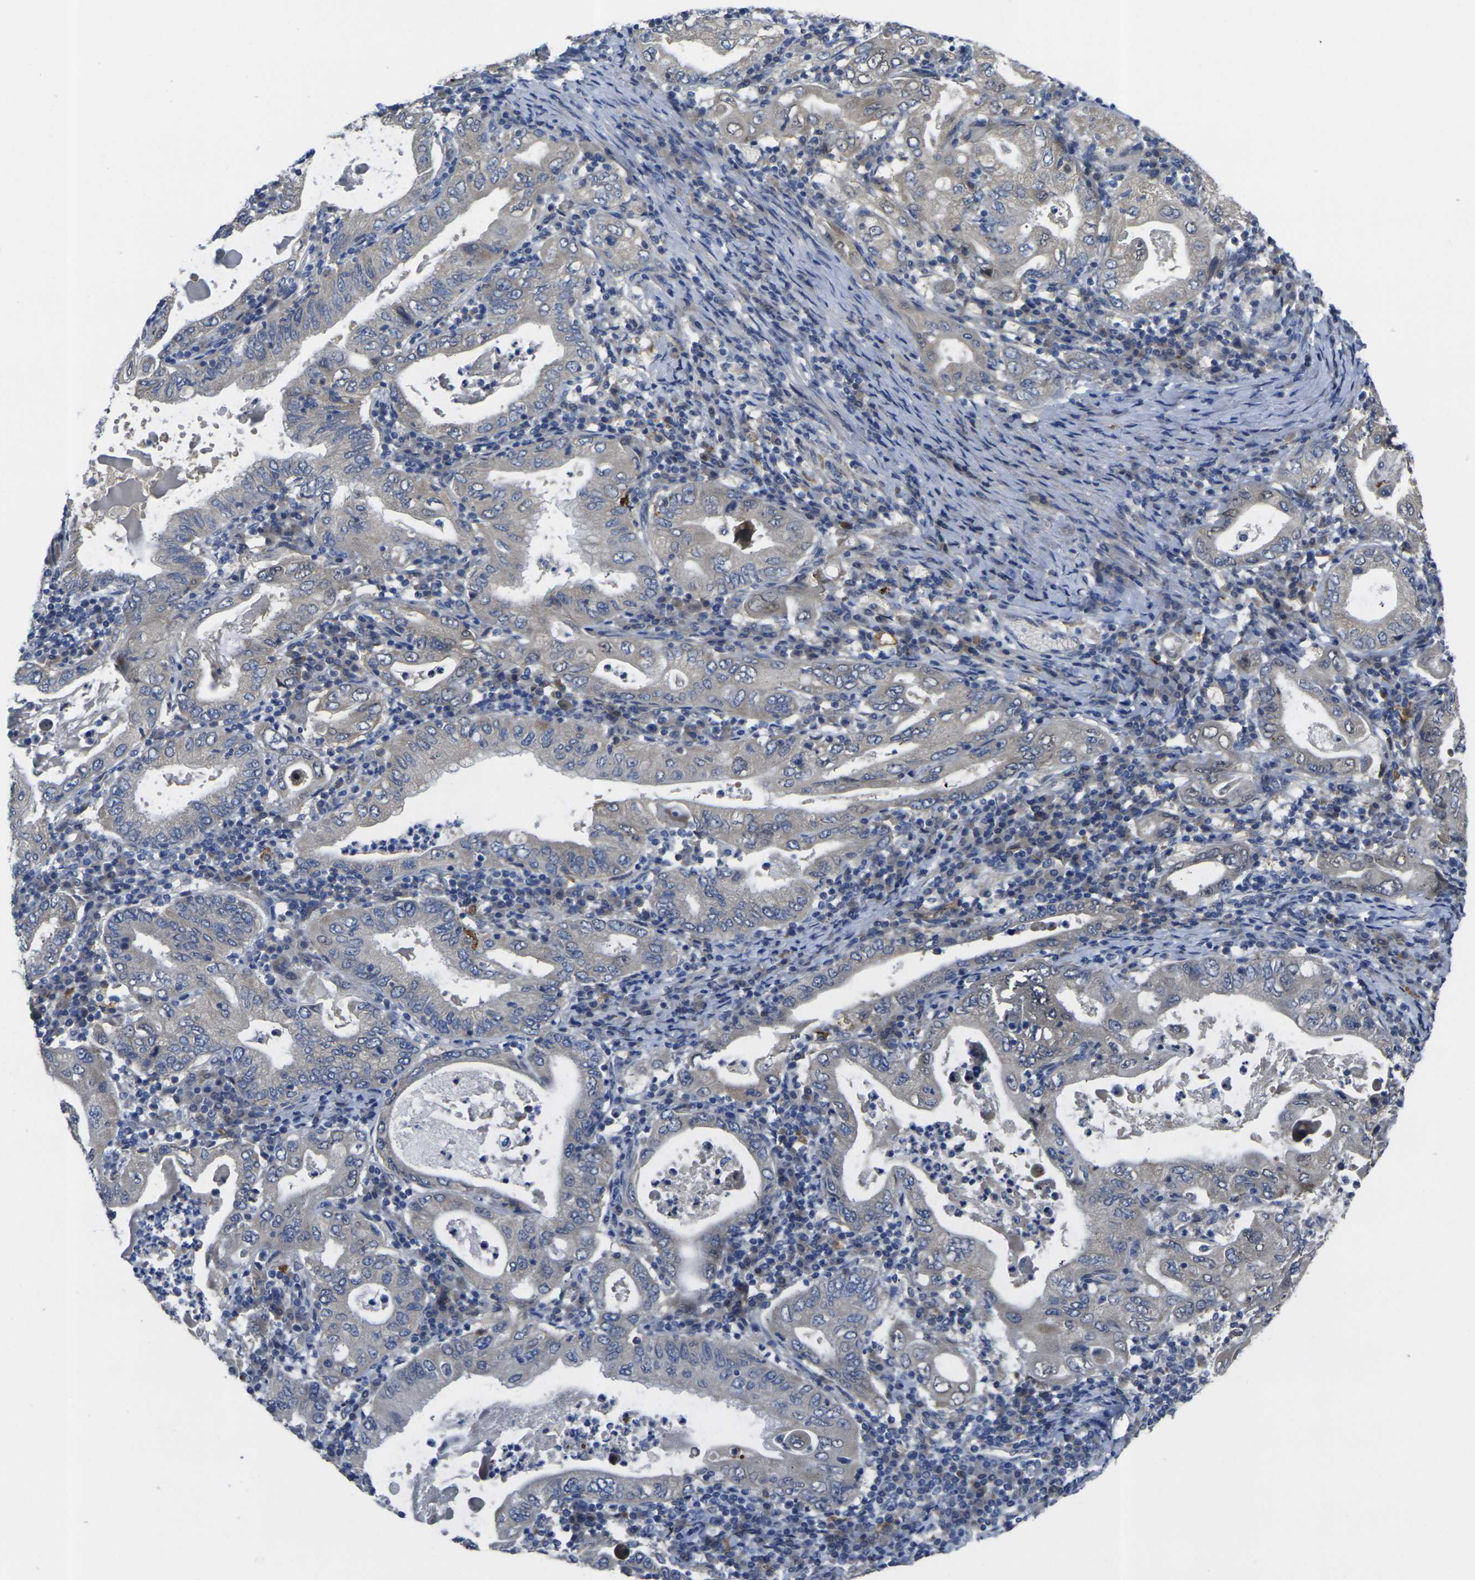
{"staining": {"intensity": "weak", "quantity": "25%-75%", "location": "cytoplasmic/membranous"}, "tissue": "stomach cancer", "cell_type": "Tumor cells", "image_type": "cancer", "snomed": [{"axis": "morphology", "description": "Normal tissue, NOS"}, {"axis": "morphology", "description": "Adenocarcinoma, NOS"}, {"axis": "topography", "description": "Esophagus"}, {"axis": "topography", "description": "Stomach, upper"}, {"axis": "topography", "description": "Peripheral nerve tissue"}], "caption": "Brown immunohistochemical staining in human stomach adenocarcinoma demonstrates weak cytoplasmic/membranous positivity in about 25%-75% of tumor cells. The staining was performed using DAB (3,3'-diaminobenzidine), with brown indicating positive protein expression. Nuclei are stained blue with hematoxylin.", "gene": "GNA12", "patient": {"sex": "male", "age": 62}}